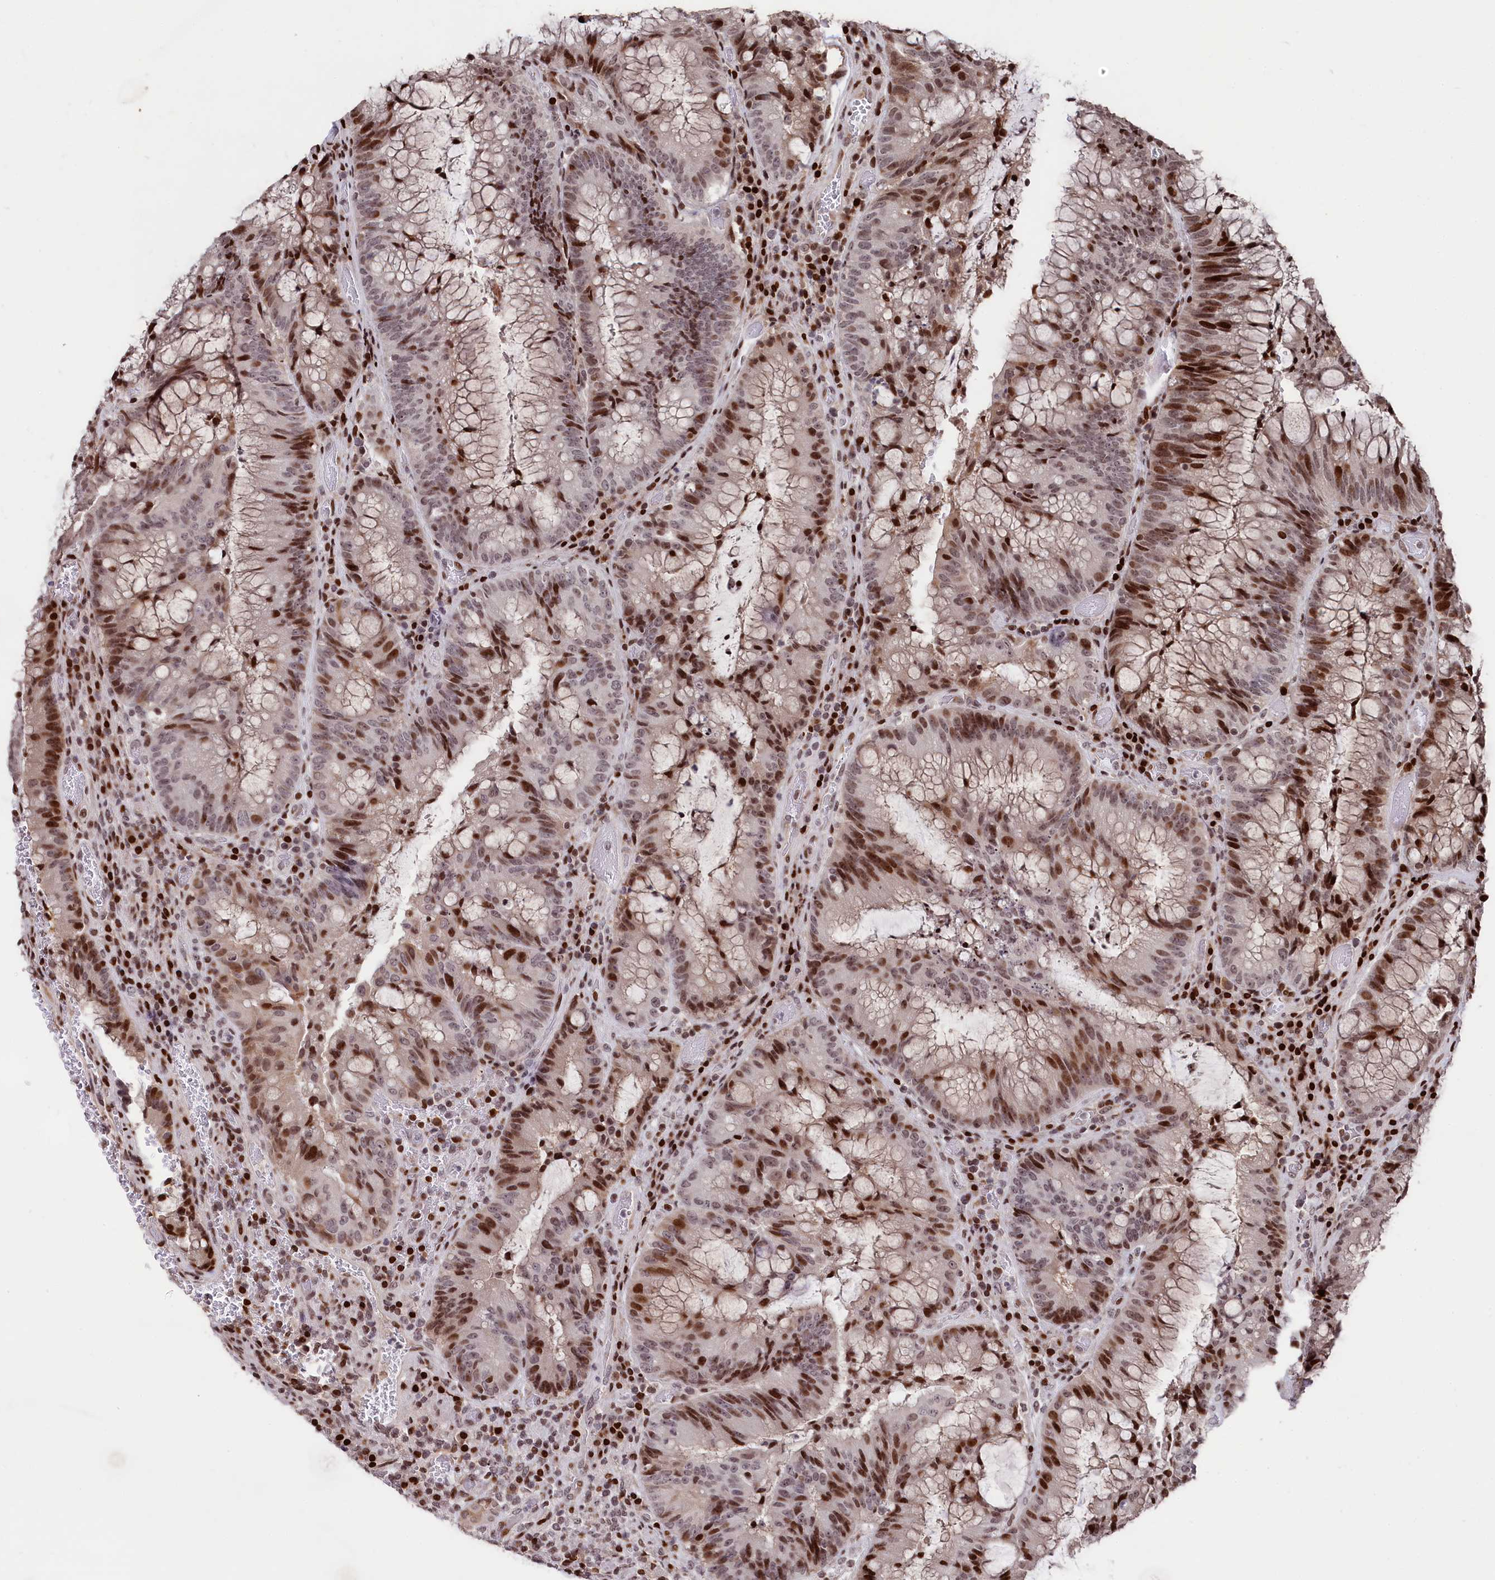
{"staining": {"intensity": "strong", "quantity": "25%-75%", "location": "cytoplasmic/membranous,nuclear"}, "tissue": "colorectal cancer", "cell_type": "Tumor cells", "image_type": "cancer", "snomed": [{"axis": "morphology", "description": "Adenocarcinoma, NOS"}, {"axis": "topography", "description": "Rectum"}], "caption": "Immunohistochemical staining of colorectal cancer displays high levels of strong cytoplasmic/membranous and nuclear protein positivity in about 25%-75% of tumor cells.", "gene": "MCF2L2", "patient": {"sex": "male", "age": 69}}